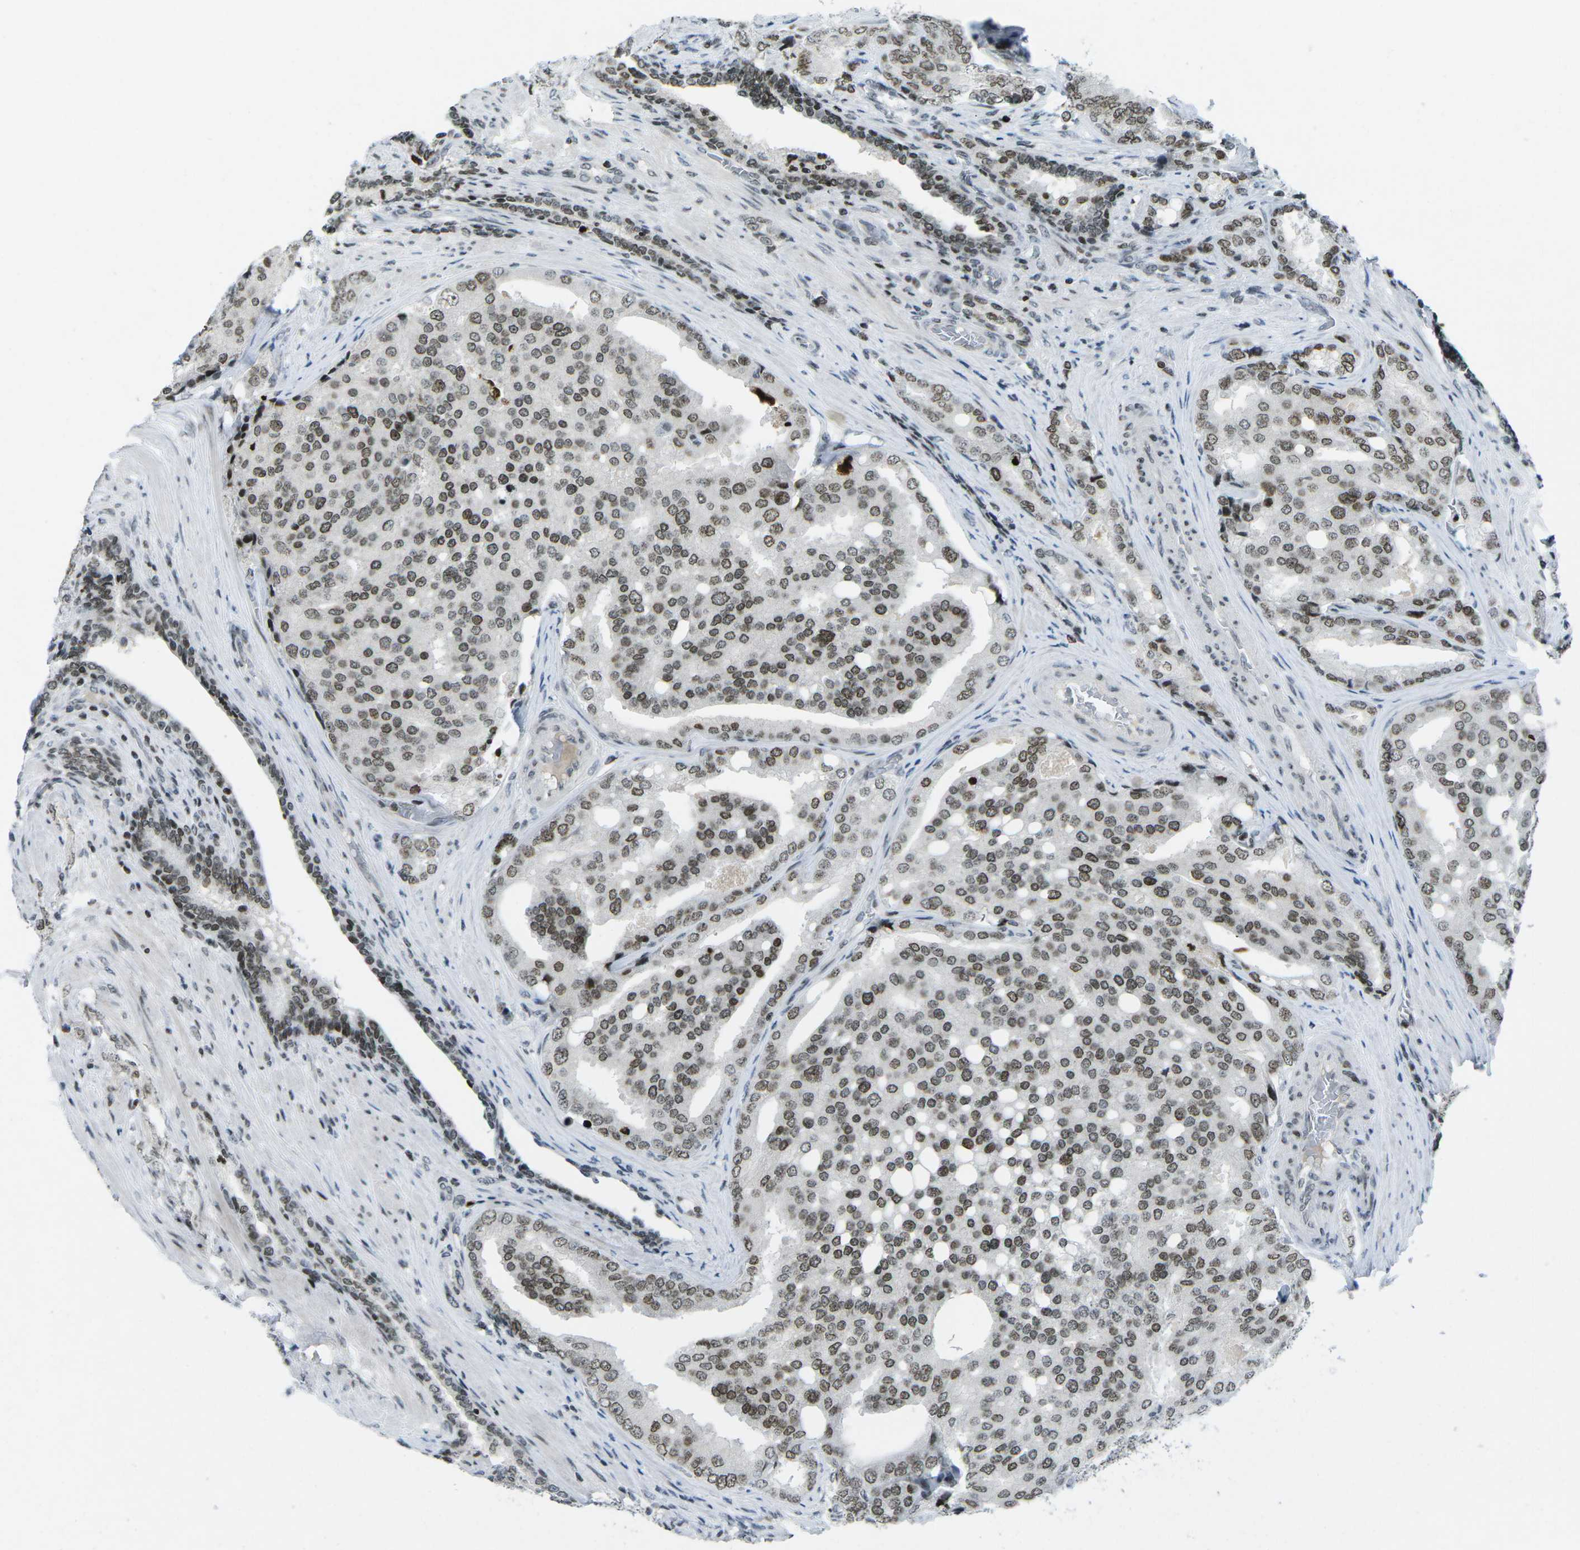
{"staining": {"intensity": "moderate", "quantity": ">75%", "location": "nuclear"}, "tissue": "prostate cancer", "cell_type": "Tumor cells", "image_type": "cancer", "snomed": [{"axis": "morphology", "description": "Adenocarcinoma, High grade"}, {"axis": "topography", "description": "Prostate"}], "caption": "The histopathology image displays staining of prostate cancer (adenocarcinoma (high-grade)), revealing moderate nuclear protein expression (brown color) within tumor cells.", "gene": "EME1", "patient": {"sex": "male", "age": 50}}